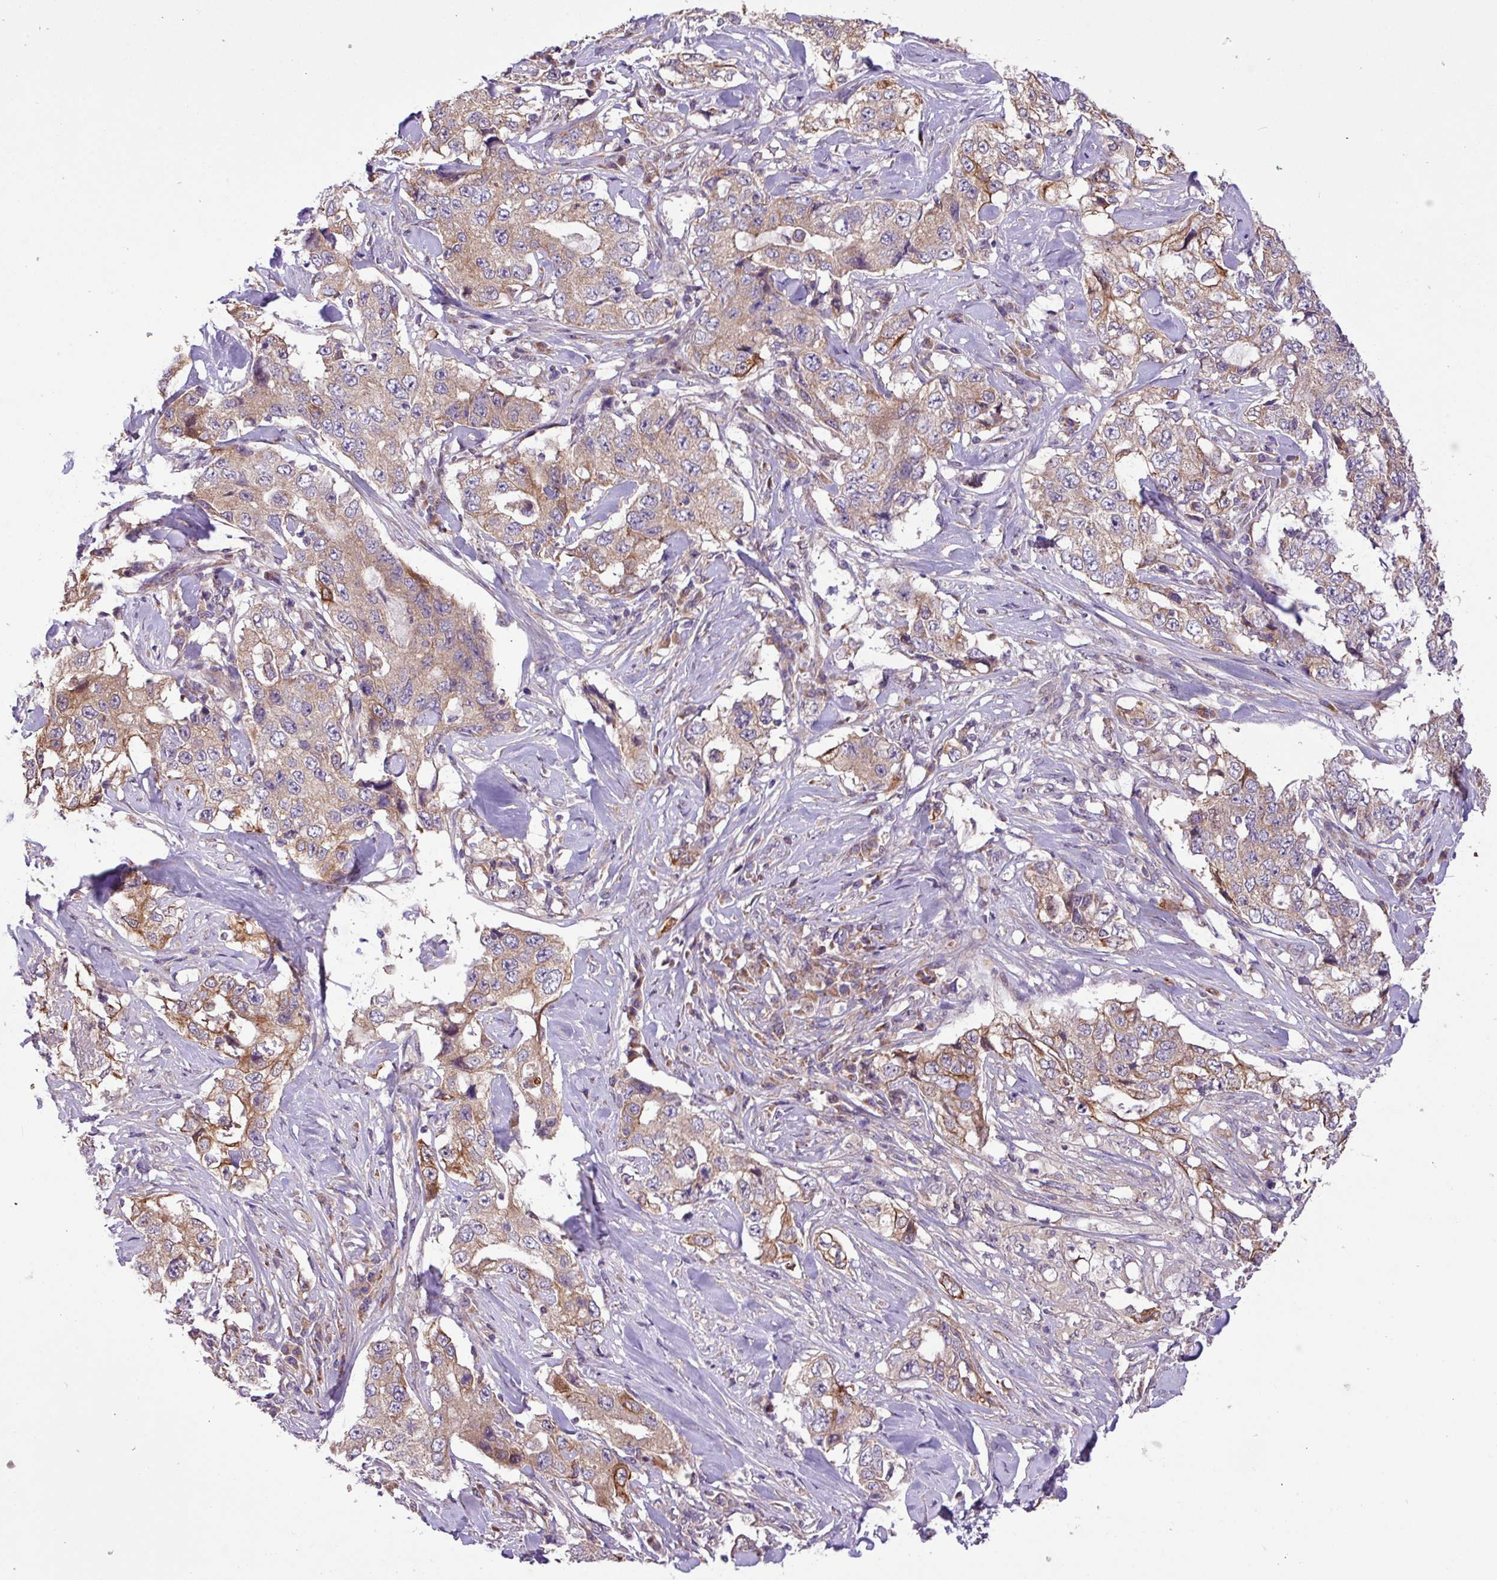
{"staining": {"intensity": "weak", "quantity": "25%-75%", "location": "cytoplasmic/membranous"}, "tissue": "lung cancer", "cell_type": "Tumor cells", "image_type": "cancer", "snomed": [{"axis": "morphology", "description": "Adenocarcinoma, NOS"}, {"axis": "topography", "description": "Lung"}], "caption": "Immunohistochemical staining of human lung cancer (adenocarcinoma) demonstrates low levels of weak cytoplasmic/membranous positivity in approximately 25%-75% of tumor cells.", "gene": "TIMM10B", "patient": {"sex": "female", "age": 51}}